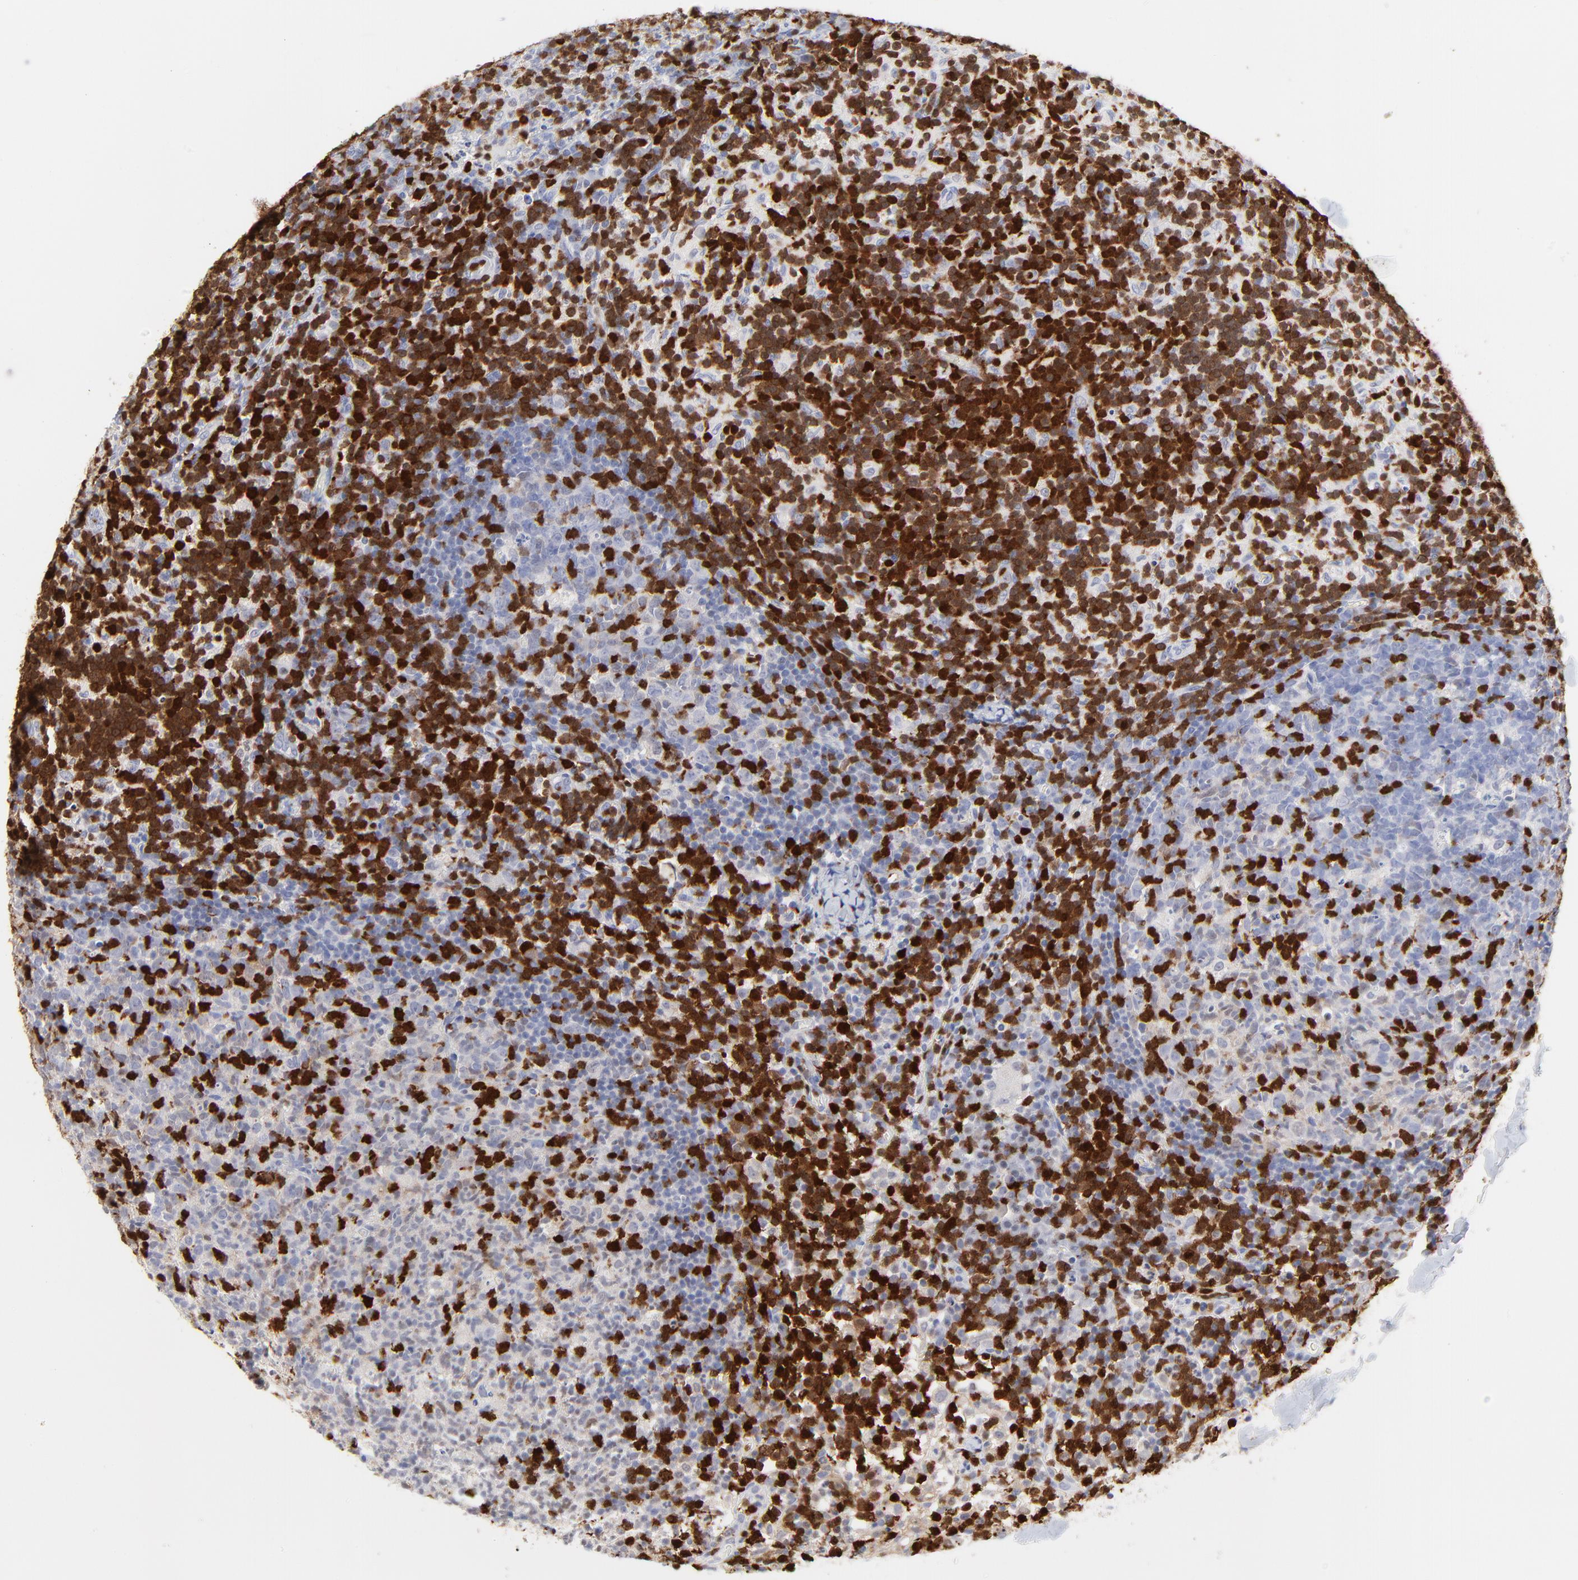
{"staining": {"intensity": "strong", "quantity": "<25%", "location": "nuclear"}, "tissue": "lymph node", "cell_type": "Germinal center cells", "image_type": "normal", "snomed": [{"axis": "morphology", "description": "Normal tissue, NOS"}, {"axis": "morphology", "description": "Inflammation, NOS"}, {"axis": "topography", "description": "Lymph node"}], "caption": "Protein staining of unremarkable lymph node demonstrates strong nuclear staining in approximately <25% of germinal center cells.", "gene": "ZAP70", "patient": {"sex": "male", "age": 55}}